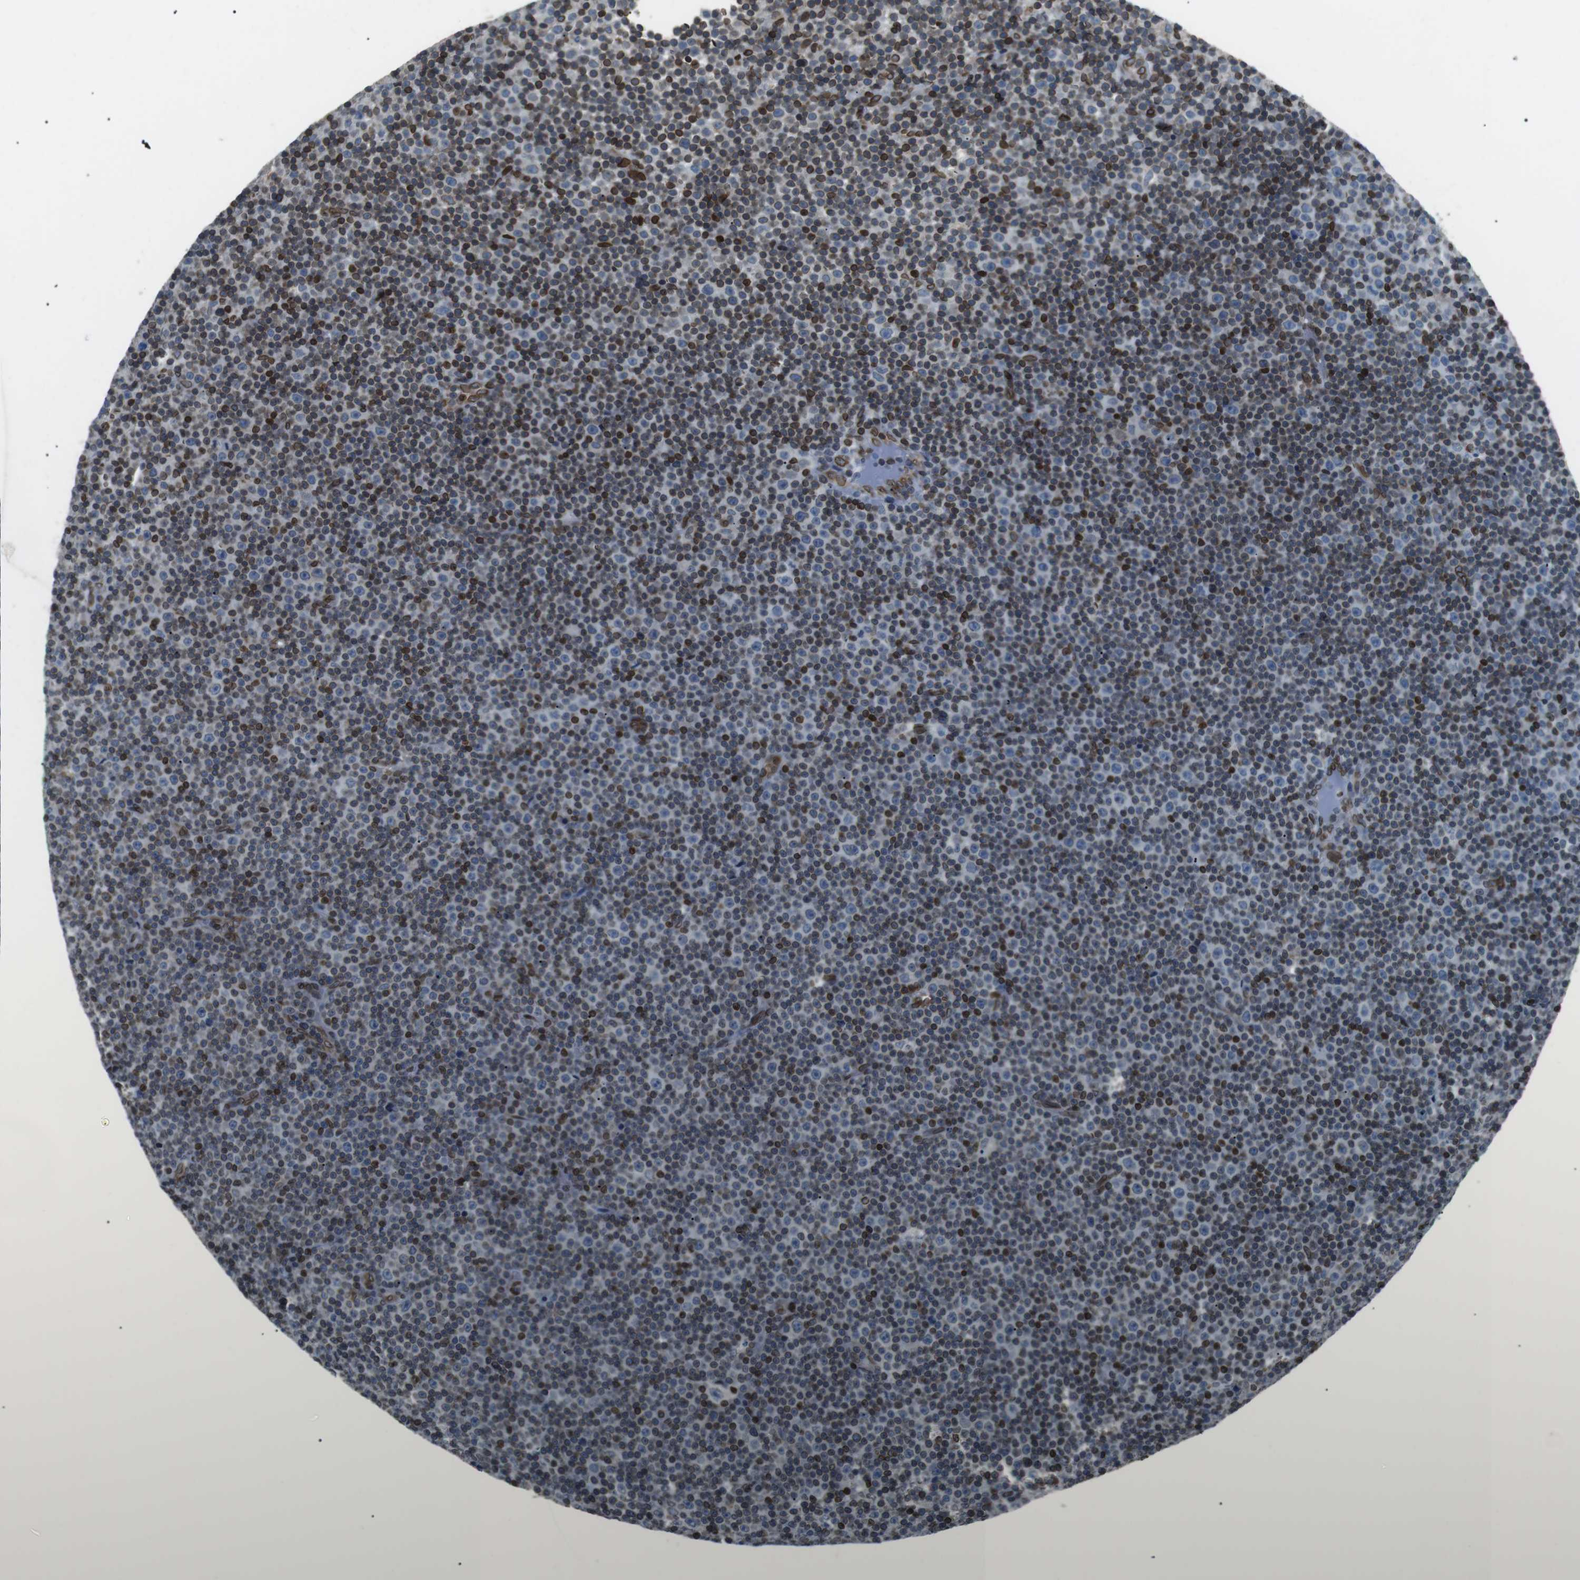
{"staining": {"intensity": "moderate", "quantity": "25%-75%", "location": "cytoplasmic/membranous,nuclear"}, "tissue": "lymphoma", "cell_type": "Tumor cells", "image_type": "cancer", "snomed": [{"axis": "morphology", "description": "Malignant lymphoma, non-Hodgkin's type, Low grade"}, {"axis": "topography", "description": "Lymph node"}], "caption": "Malignant lymphoma, non-Hodgkin's type (low-grade) stained for a protein (brown) shows moderate cytoplasmic/membranous and nuclear positive expression in approximately 25%-75% of tumor cells.", "gene": "TMX4", "patient": {"sex": "female", "age": 67}}